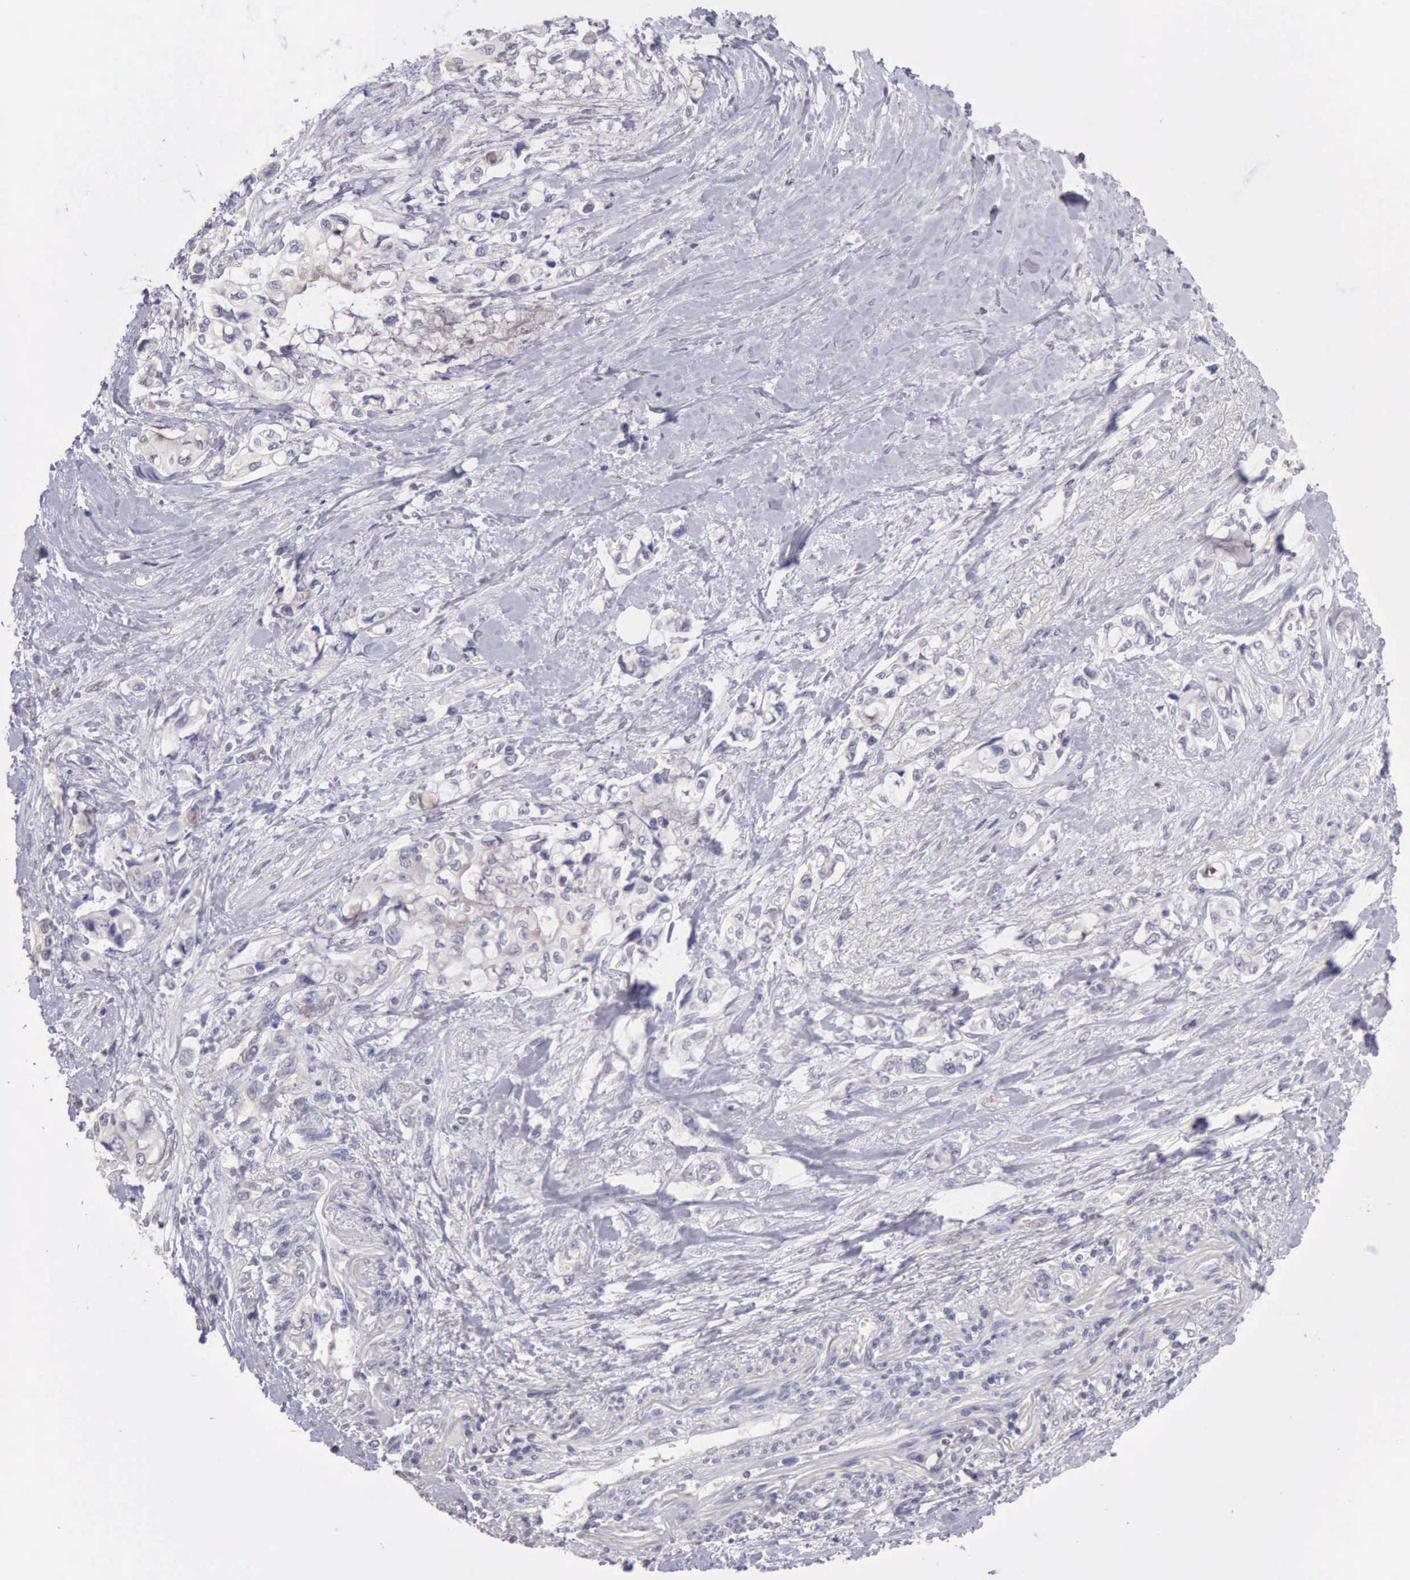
{"staining": {"intensity": "negative", "quantity": "none", "location": "none"}, "tissue": "pancreatic cancer", "cell_type": "Tumor cells", "image_type": "cancer", "snomed": [{"axis": "morphology", "description": "Adenocarcinoma, NOS"}, {"axis": "topography", "description": "Pancreas"}], "caption": "Immunohistochemistry (IHC) micrograph of human pancreatic cancer (adenocarcinoma) stained for a protein (brown), which demonstrates no positivity in tumor cells. (DAB (3,3'-diaminobenzidine) immunohistochemistry (IHC) with hematoxylin counter stain).", "gene": "KCND1", "patient": {"sex": "female", "age": 70}}